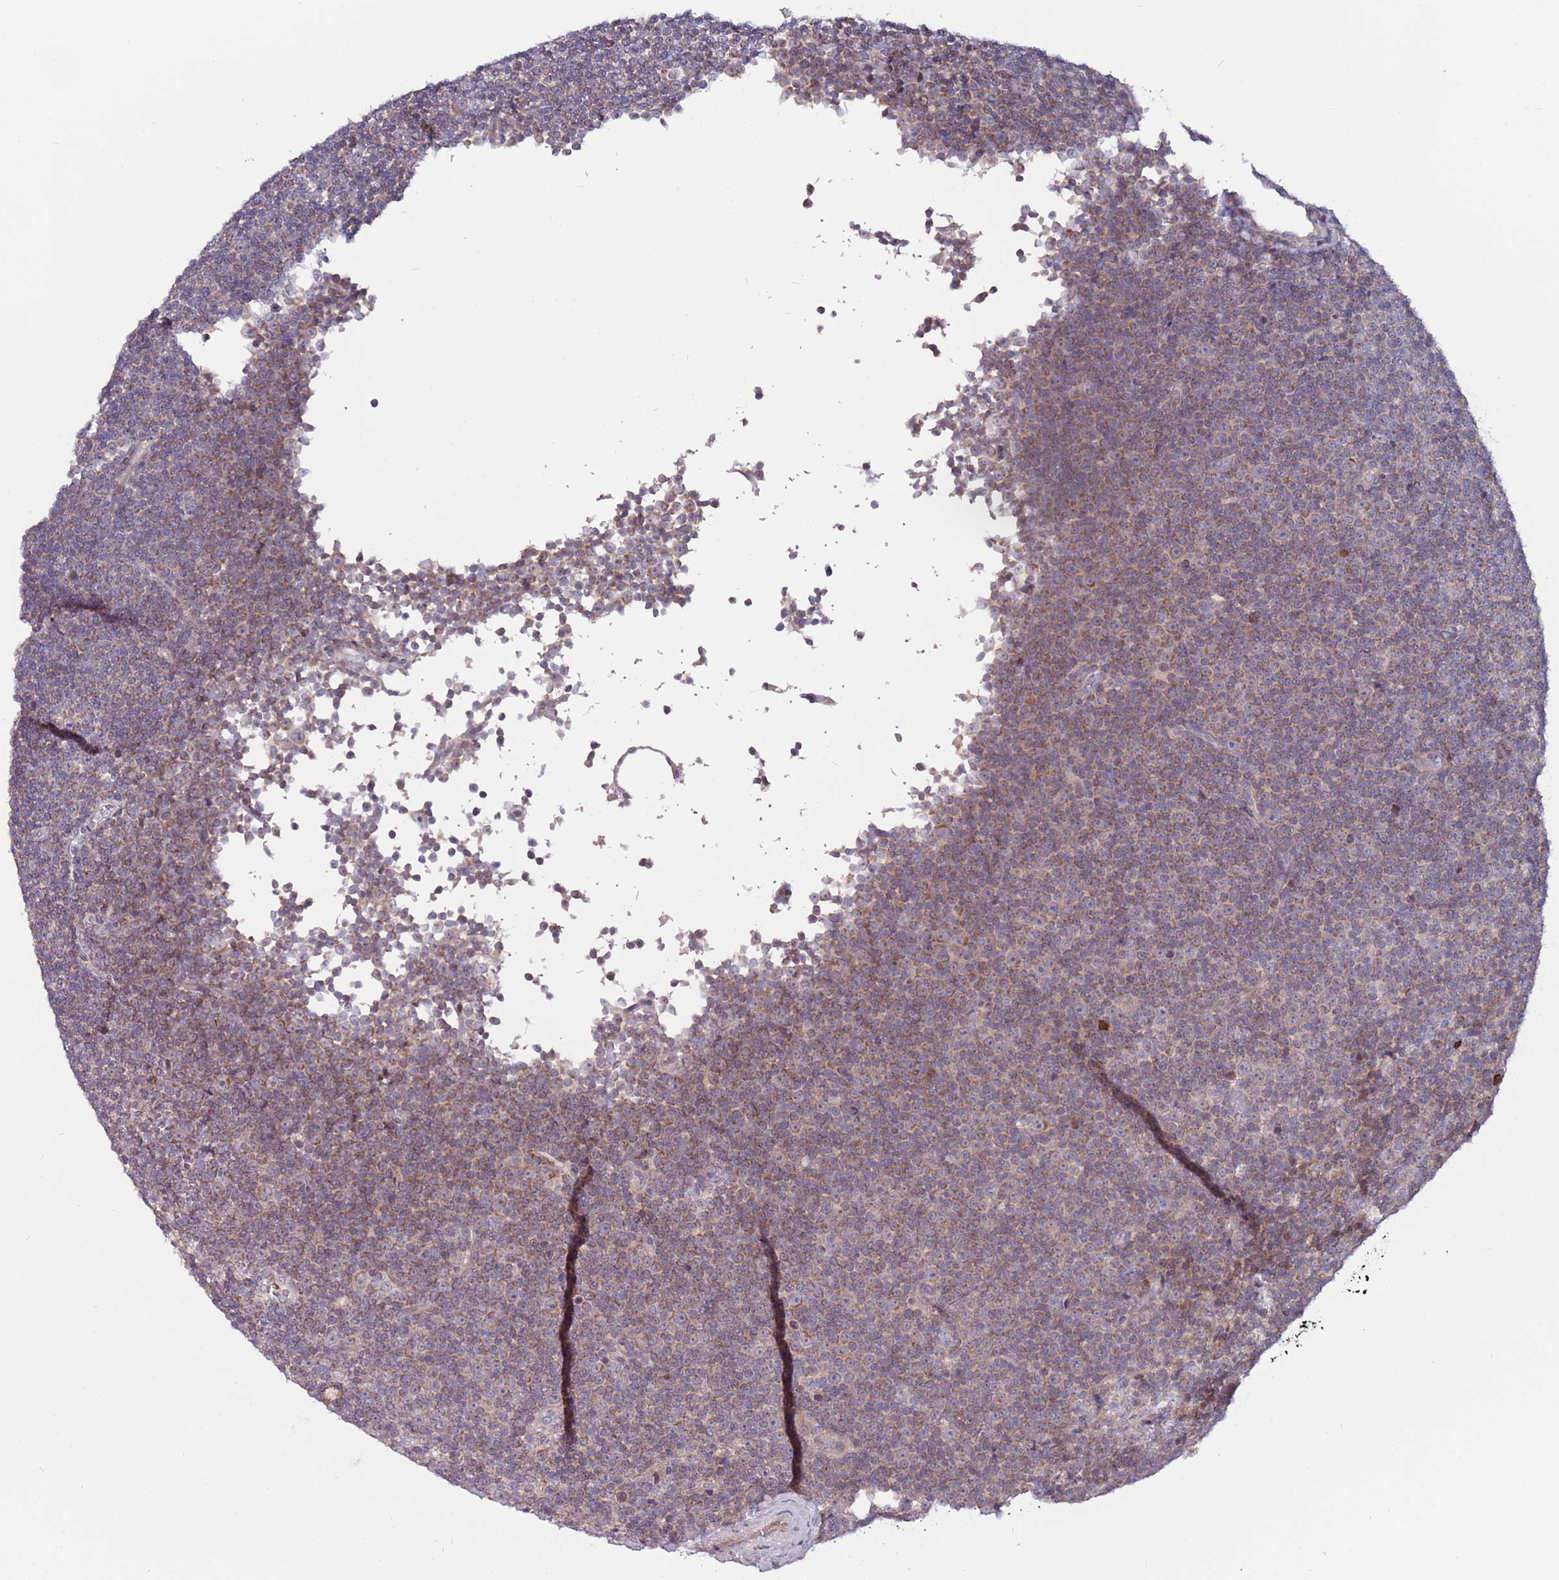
{"staining": {"intensity": "moderate", "quantity": "25%-75%", "location": "cytoplasmic/membranous"}, "tissue": "lymphoma", "cell_type": "Tumor cells", "image_type": "cancer", "snomed": [{"axis": "morphology", "description": "Malignant lymphoma, non-Hodgkin's type, Low grade"}, {"axis": "topography", "description": "Lymph node"}], "caption": "The histopathology image exhibits a brown stain indicating the presence of a protein in the cytoplasmic/membranous of tumor cells in malignant lymphoma, non-Hodgkin's type (low-grade).", "gene": "MTG2", "patient": {"sex": "female", "age": 67}}